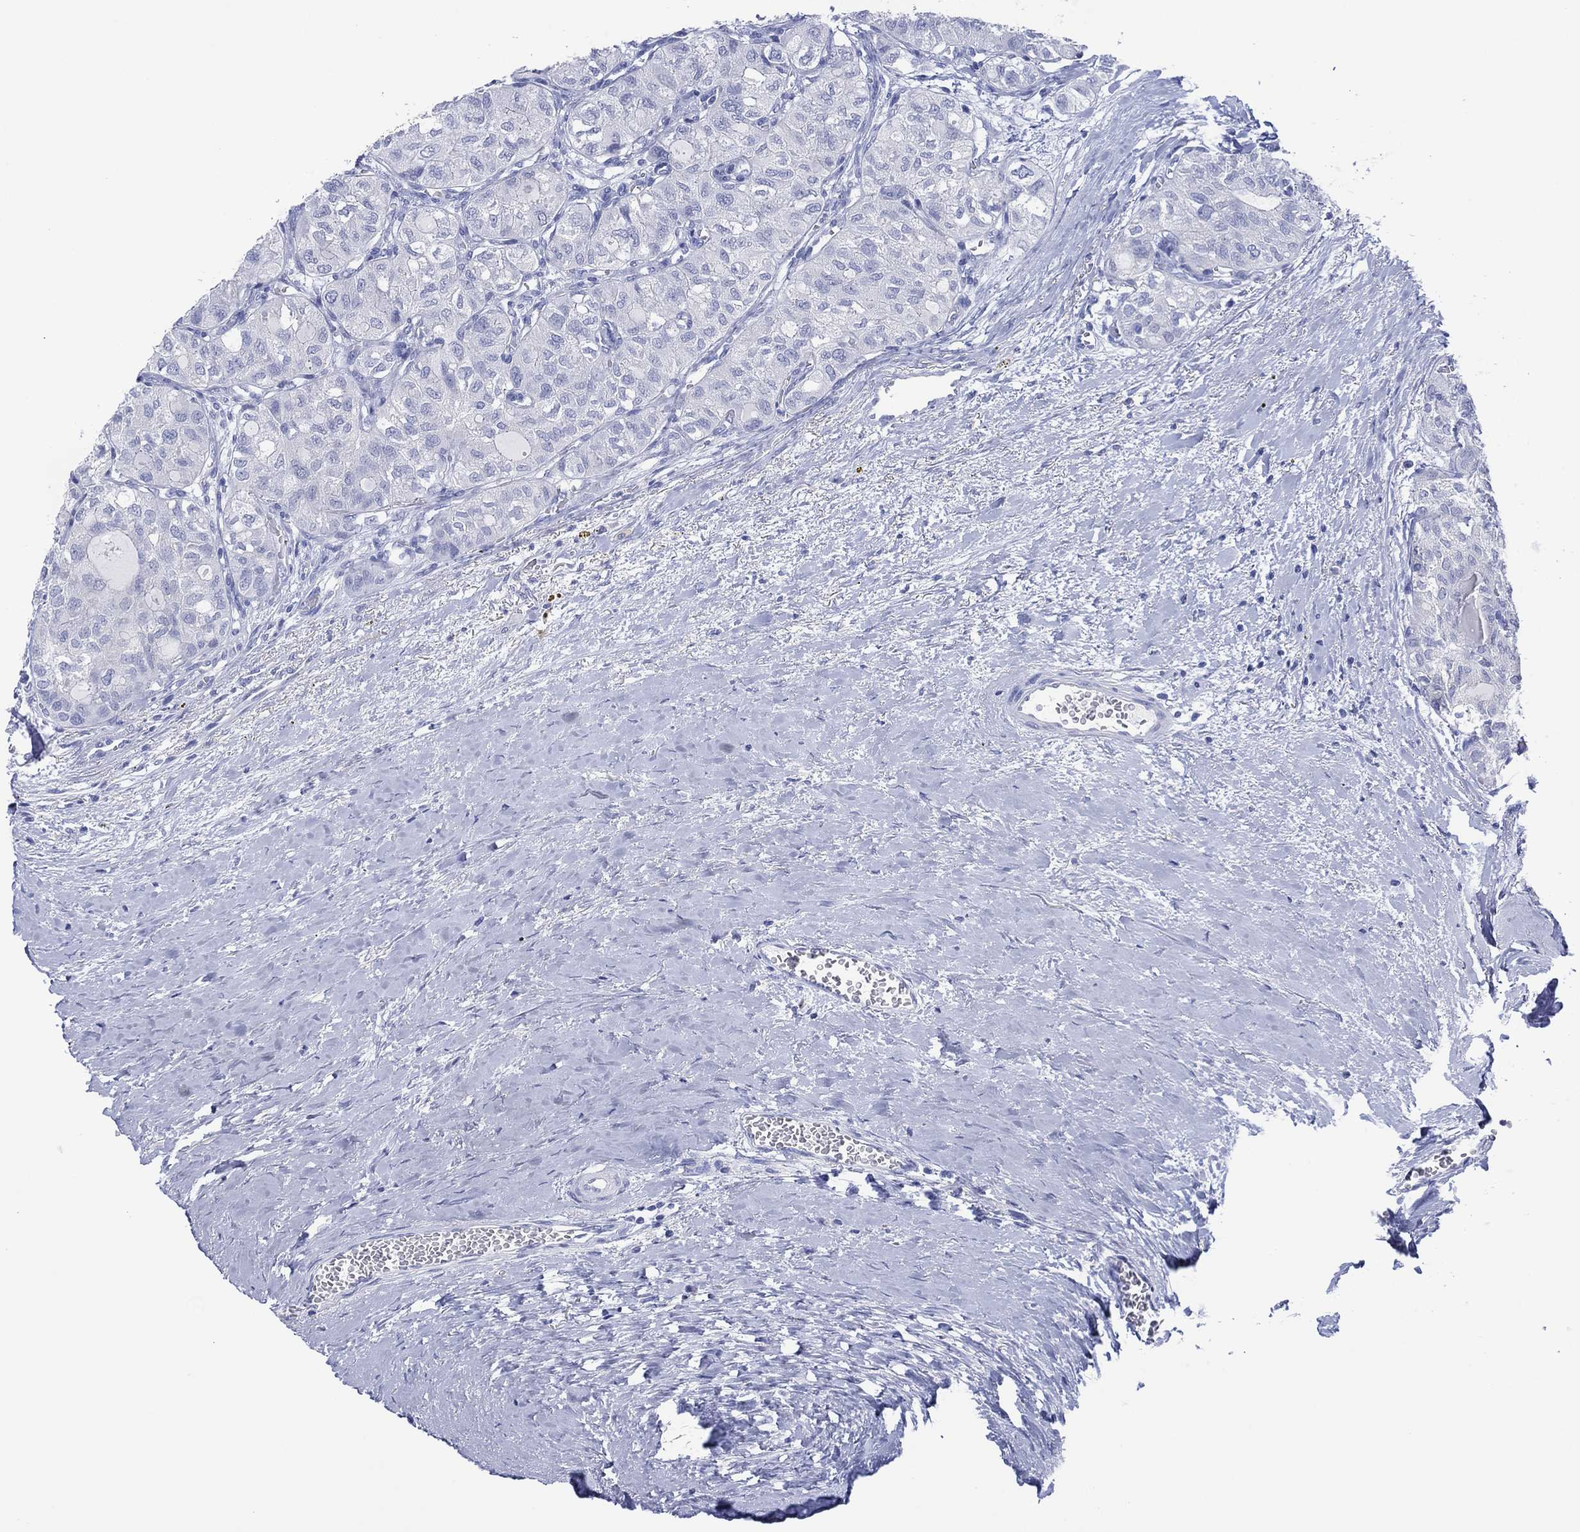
{"staining": {"intensity": "negative", "quantity": "none", "location": "none"}, "tissue": "thyroid cancer", "cell_type": "Tumor cells", "image_type": "cancer", "snomed": [{"axis": "morphology", "description": "Follicular adenoma carcinoma, NOS"}, {"axis": "topography", "description": "Thyroid gland"}], "caption": "Follicular adenoma carcinoma (thyroid) was stained to show a protein in brown. There is no significant positivity in tumor cells.", "gene": "DSG1", "patient": {"sex": "male", "age": 75}}